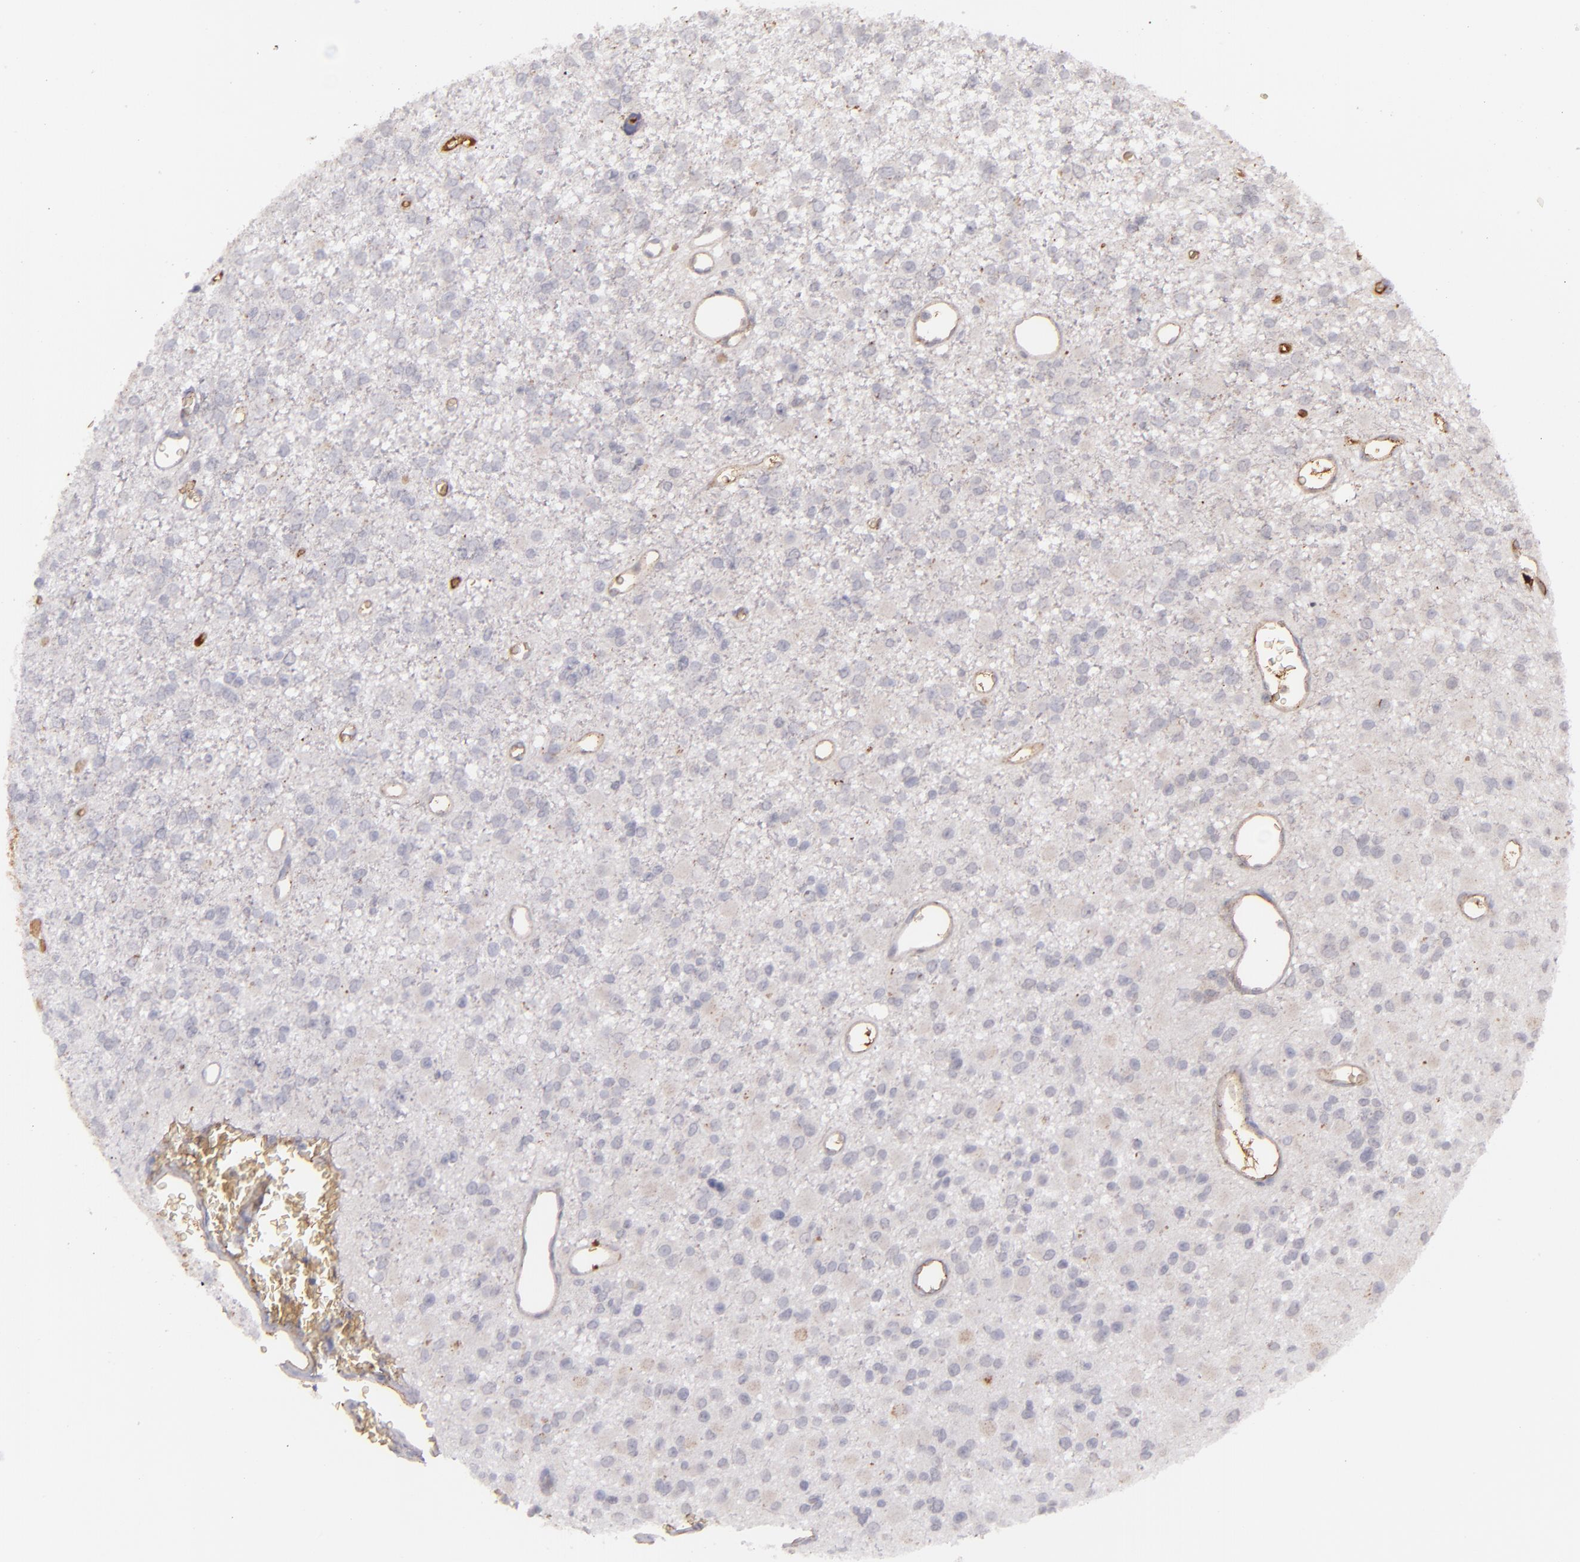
{"staining": {"intensity": "negative", "quantity": "none", "location": "none"}, "tissue": "glioma", "cell_type": "Tumor cells", "image_type": "cancer", "snomed": [{"axis": "morphology", "description": "Glioma, malignant, Low grade"}, {"axis": "topography", "description": "Brain"}], "caption": "Protein analysis of glioma demonstrates no significant staining in tumor cells.", "gene": "ACE", "patient": {"sex": "male", "age": 42}}